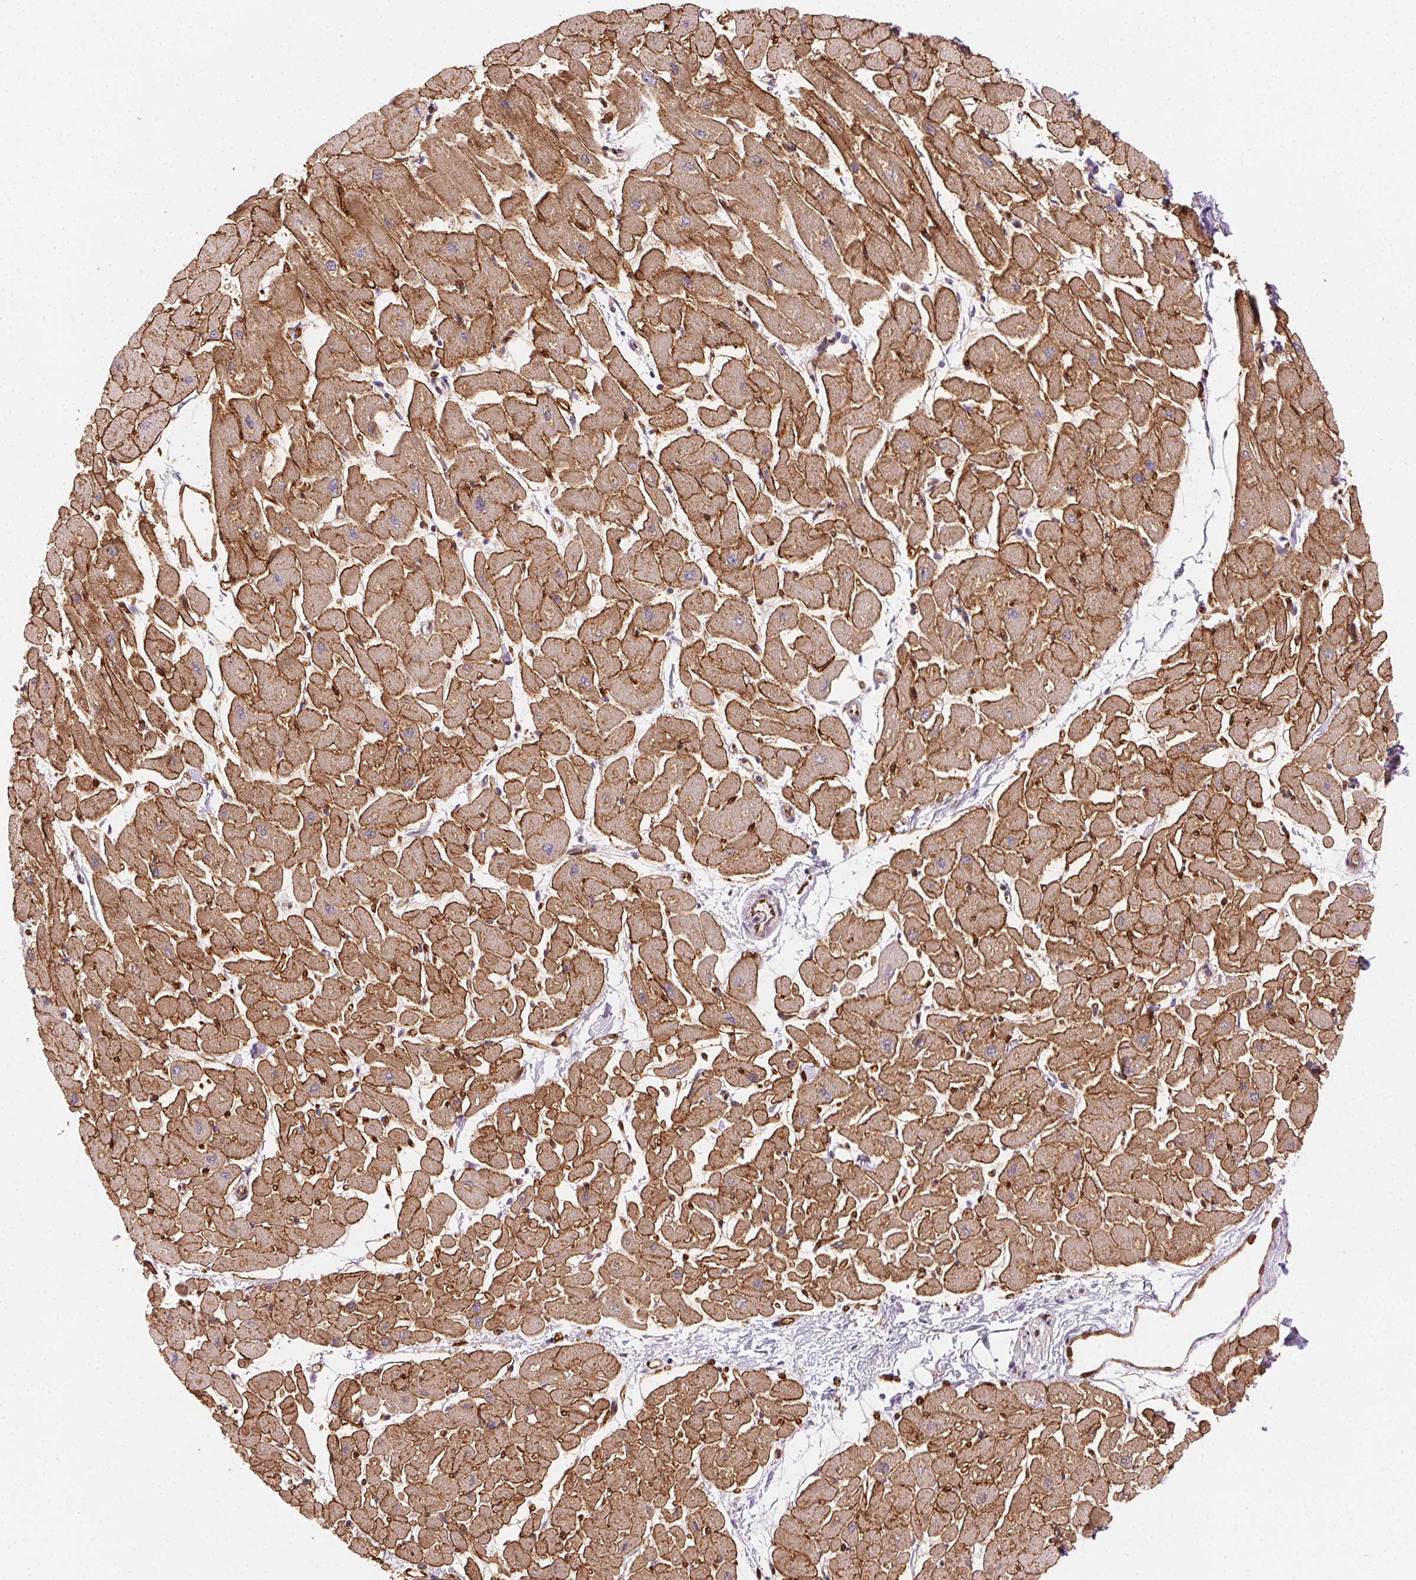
{"staining": {"intensity": "strong", "quantity": "25%-75%", "location": "cytoplasmic/membranous"}, "tissue": "heart muscle", "cell_type": "Cardiomyocytes", "image_type": "normal", "snomed": [{"axis": "morphology", "description": "Normal tissue, NOS"}, {"axis": "topography", "description": "Heart"}], "caption": "Heart muscle stained for a protein (brown) displays strong cytoplasmic/membranous positive staining in about 25%-75% of cardiomyocytes.", "gene": "RNASET2", "patient": {"sex": "male", "age": 57}}